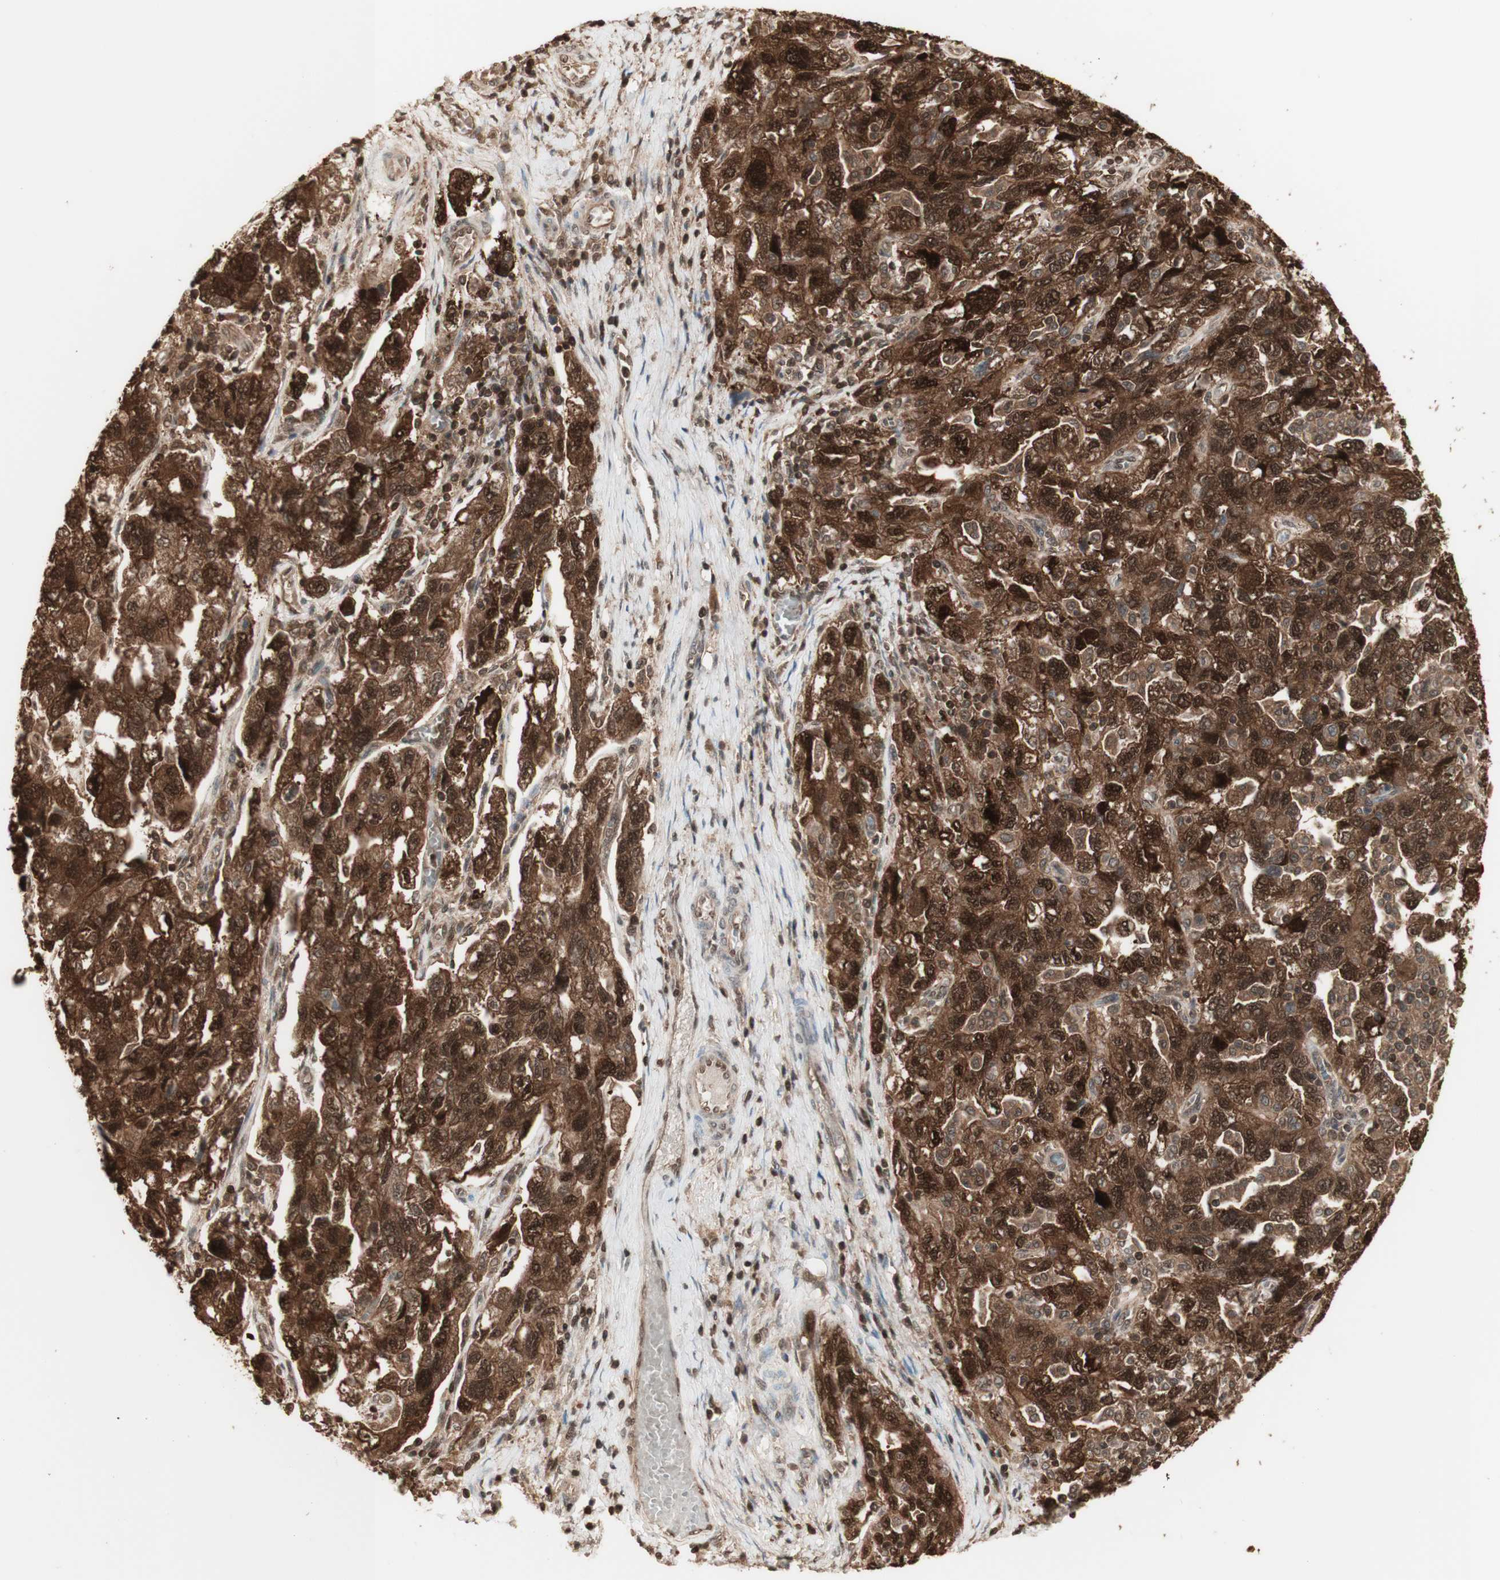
{"staining": {"intensity": "strong", "quantity": ">75%", "location": "cytoplasmic/membranous,nuclear"}, "tissue": "ovarian cancer", "cell_type": "Tumor cells", "image_type": "cancer", "snomed": [{"axis": "morphology", "description": "Carcinoma, NOS"}, {"axis": "morphology", "description": "Cystadenocarcinoma, serous, NOS"}, {"axis": "topography", "description": "Ovary"}], "caption": "Ovarian cancer (carcinoma) stained with IHC exhibits strong cytoplasmic/membranous and nuclear expression in about >75% of tumor cells. (DAB (3,3'-diaminobenzidine) = brown stain, brightfield microscopy at high magnification).", "gene": "YWHAB", "patient": {"sex": "female", "age": 69}}